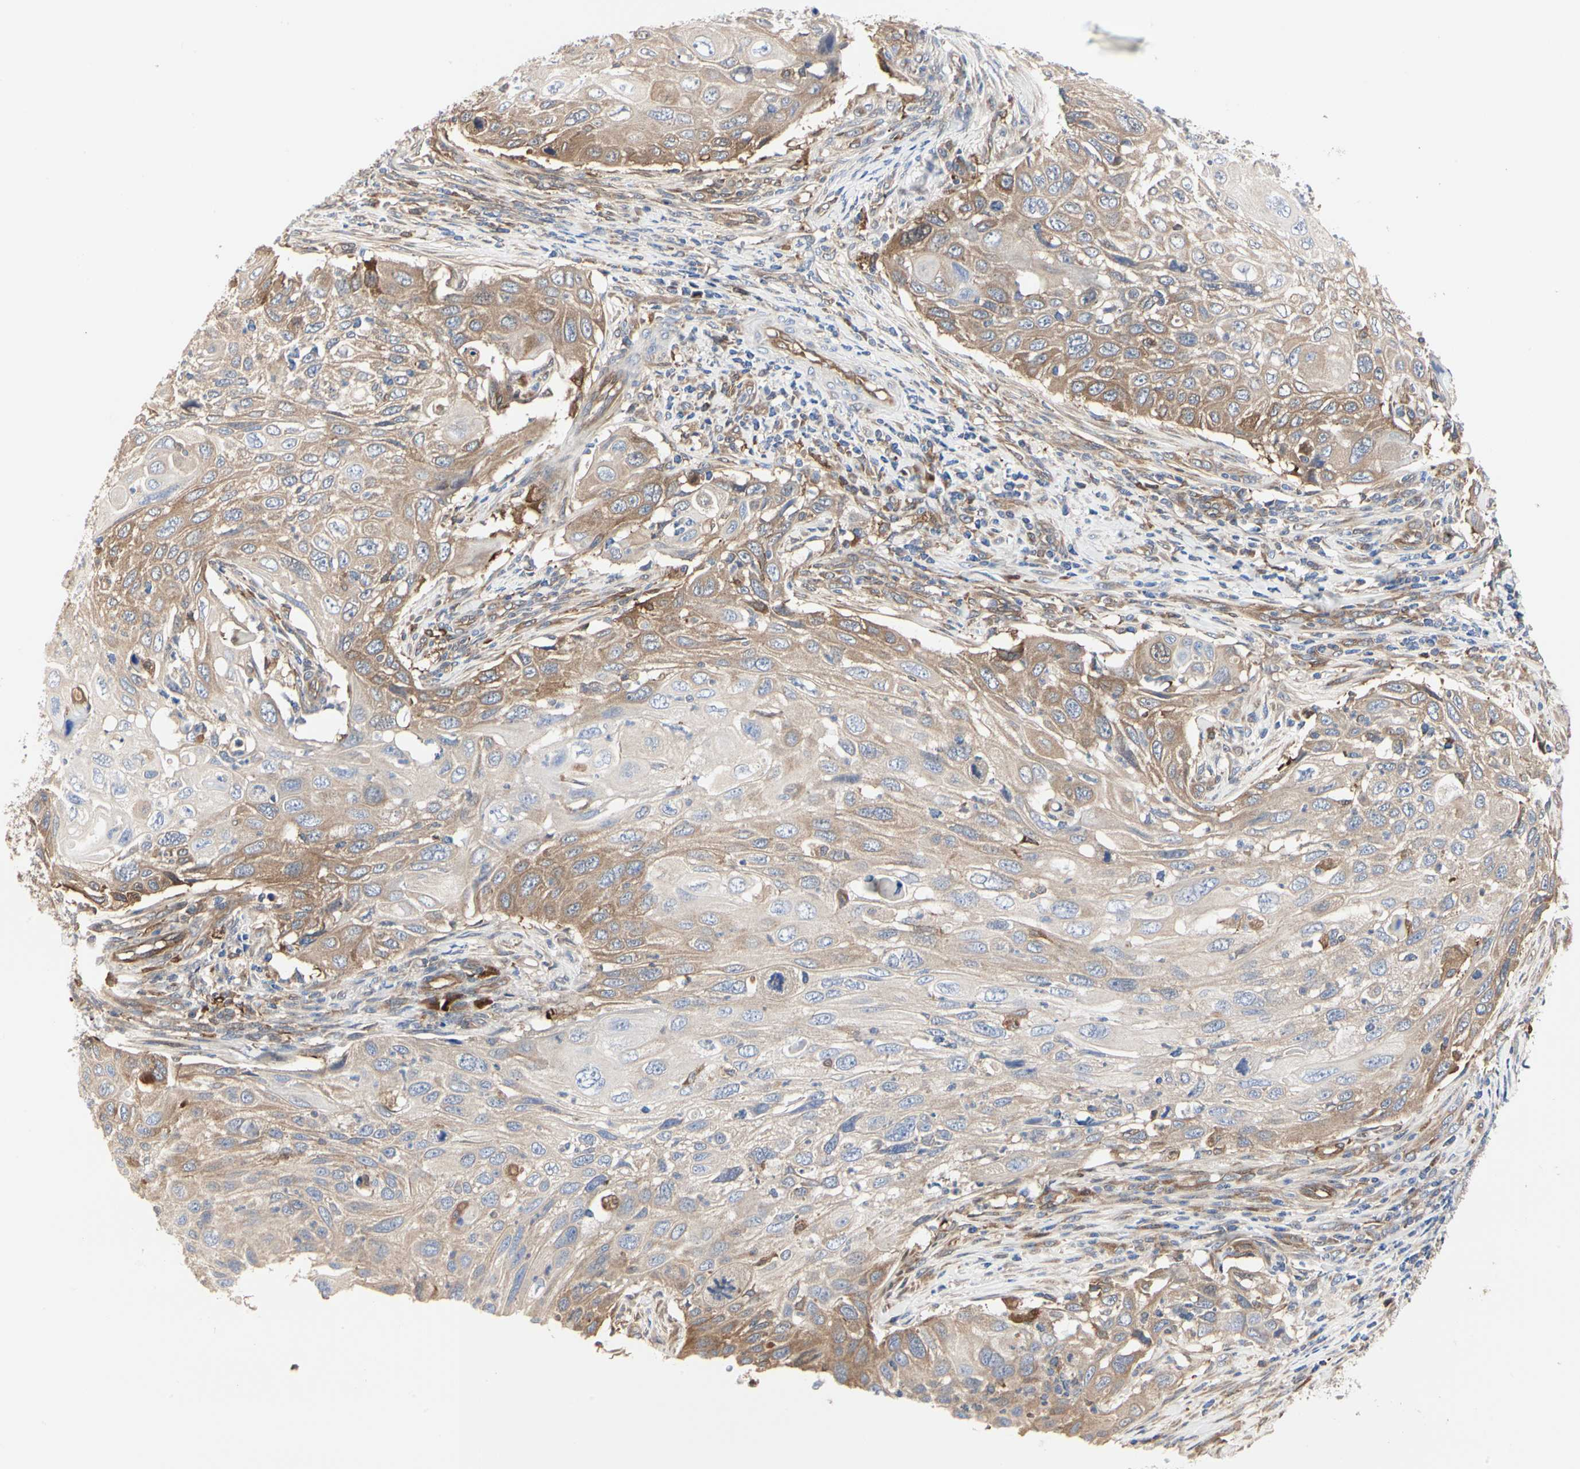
{"staining": {"intensity": "moderate", "quantity": ">75%", "location": "cytoplasmic/membranous"}, "tissue": "cervical cancer", "cell_type": "Tumor cells", "image_type": "cancer", "snomed": [{"axis": "morphology", "description": "Squamous cell carcinoma, NOS"}, {"axis": "topography", "description": "Cervix"}], "caption": "An image of squamous cell carcinoma (cervical) stained for a protein demonstrates moderate cytoplasmic/membranous brown staining in tumor cells.", "gene": "C3orf52", "patient": {"sex": "female", "age": 70}}